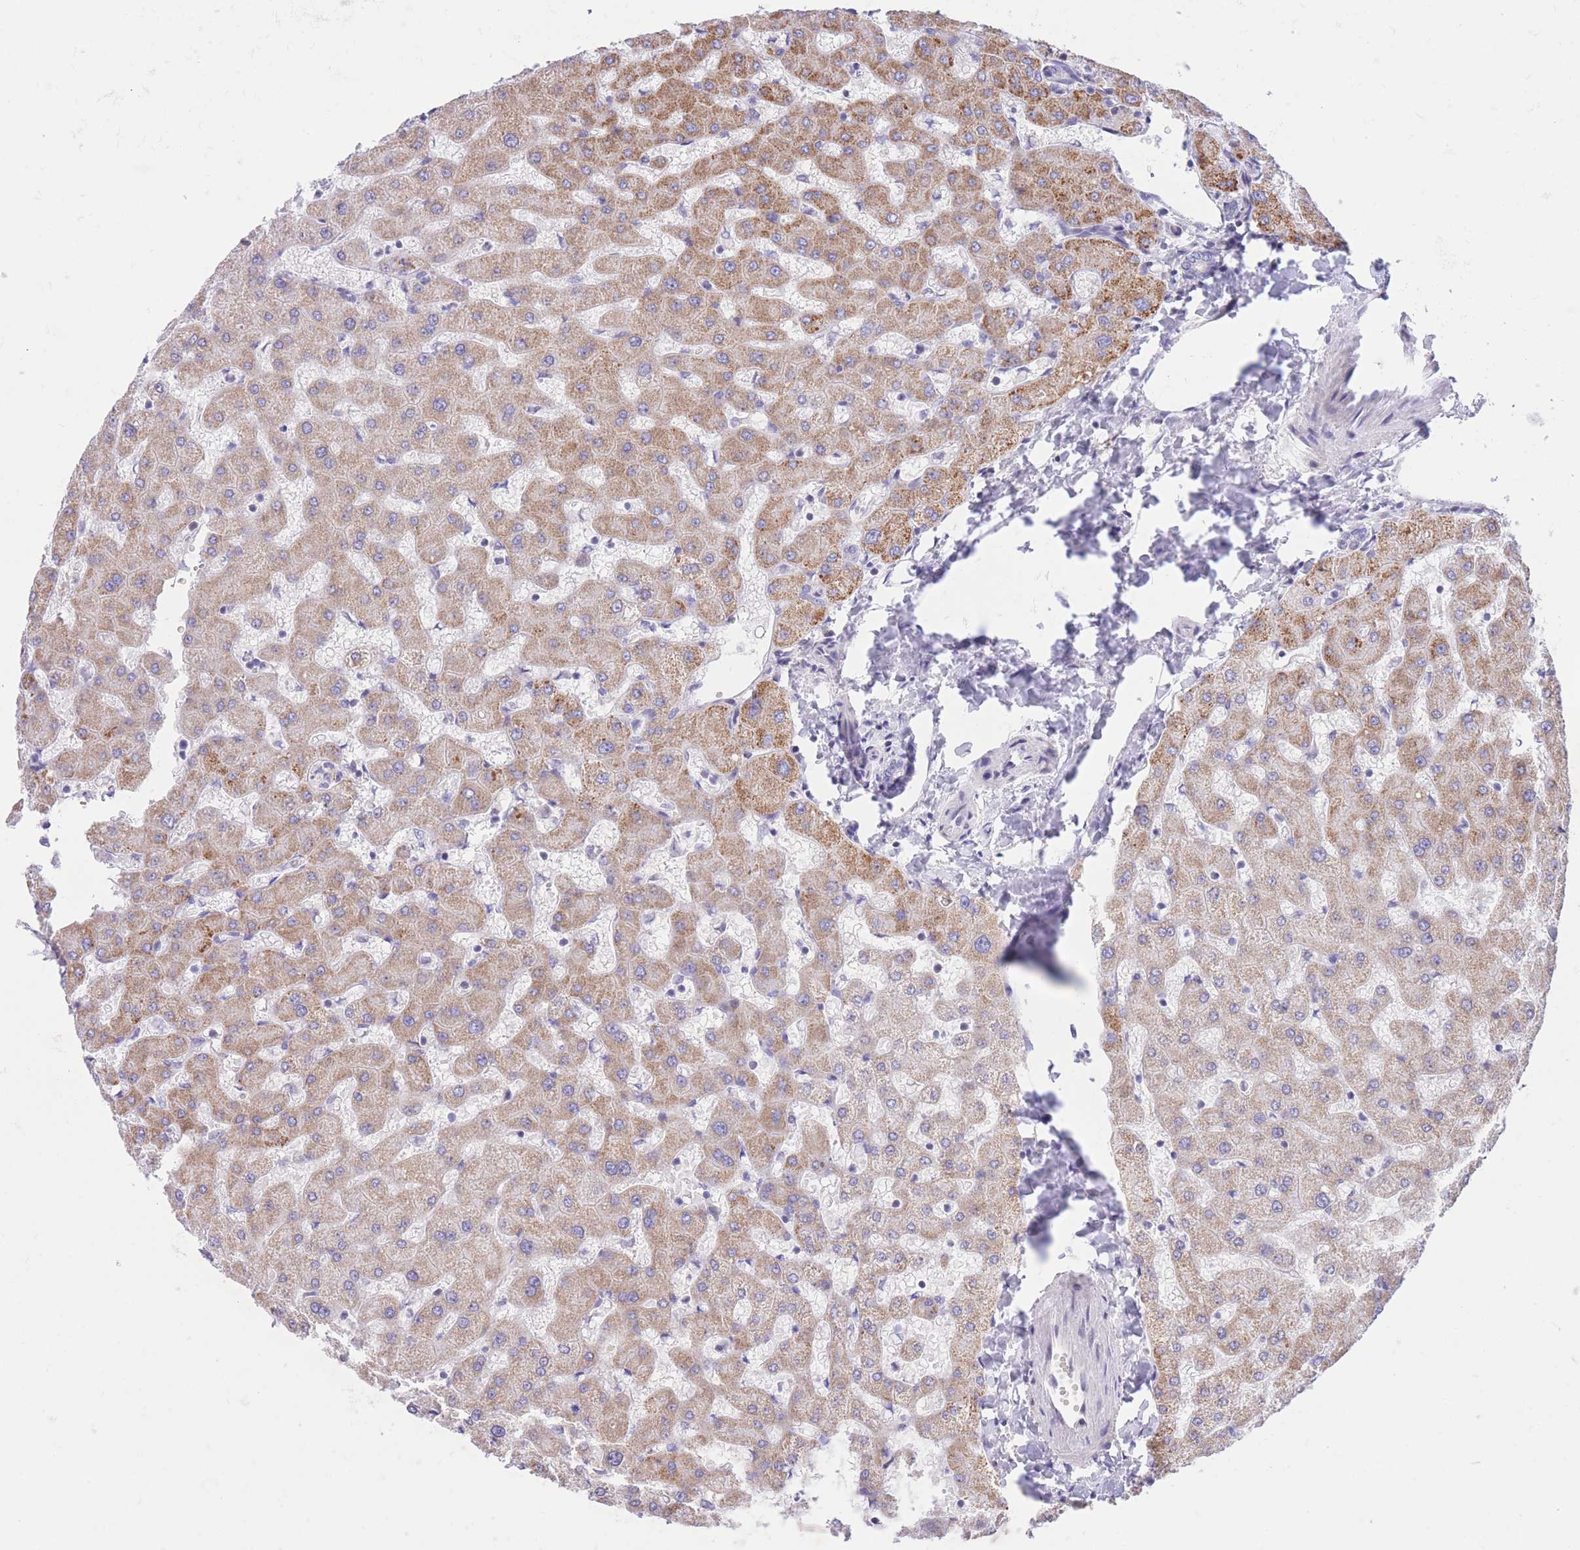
{"staining": {"intensity": "negative", "quantity": "none", "location": "none"}, "tissue": "liver", "cell_type": "Cholangiocytes", "image_type": "normal", "snomed": [{"axis": "morphology", "description": "Normal tissue, NOS"}, {"axis": "topography", "description": "Liver"}], "caption": "Immunohistochemistry (IHC) image of unremarkable liver: liver stained with DAB (3,3'-diaminobenzidine) shows no significant protein positivity in cholangiocytes.", "gene": "RPL39L", "patient": {"sex": "female", "age": 63}}